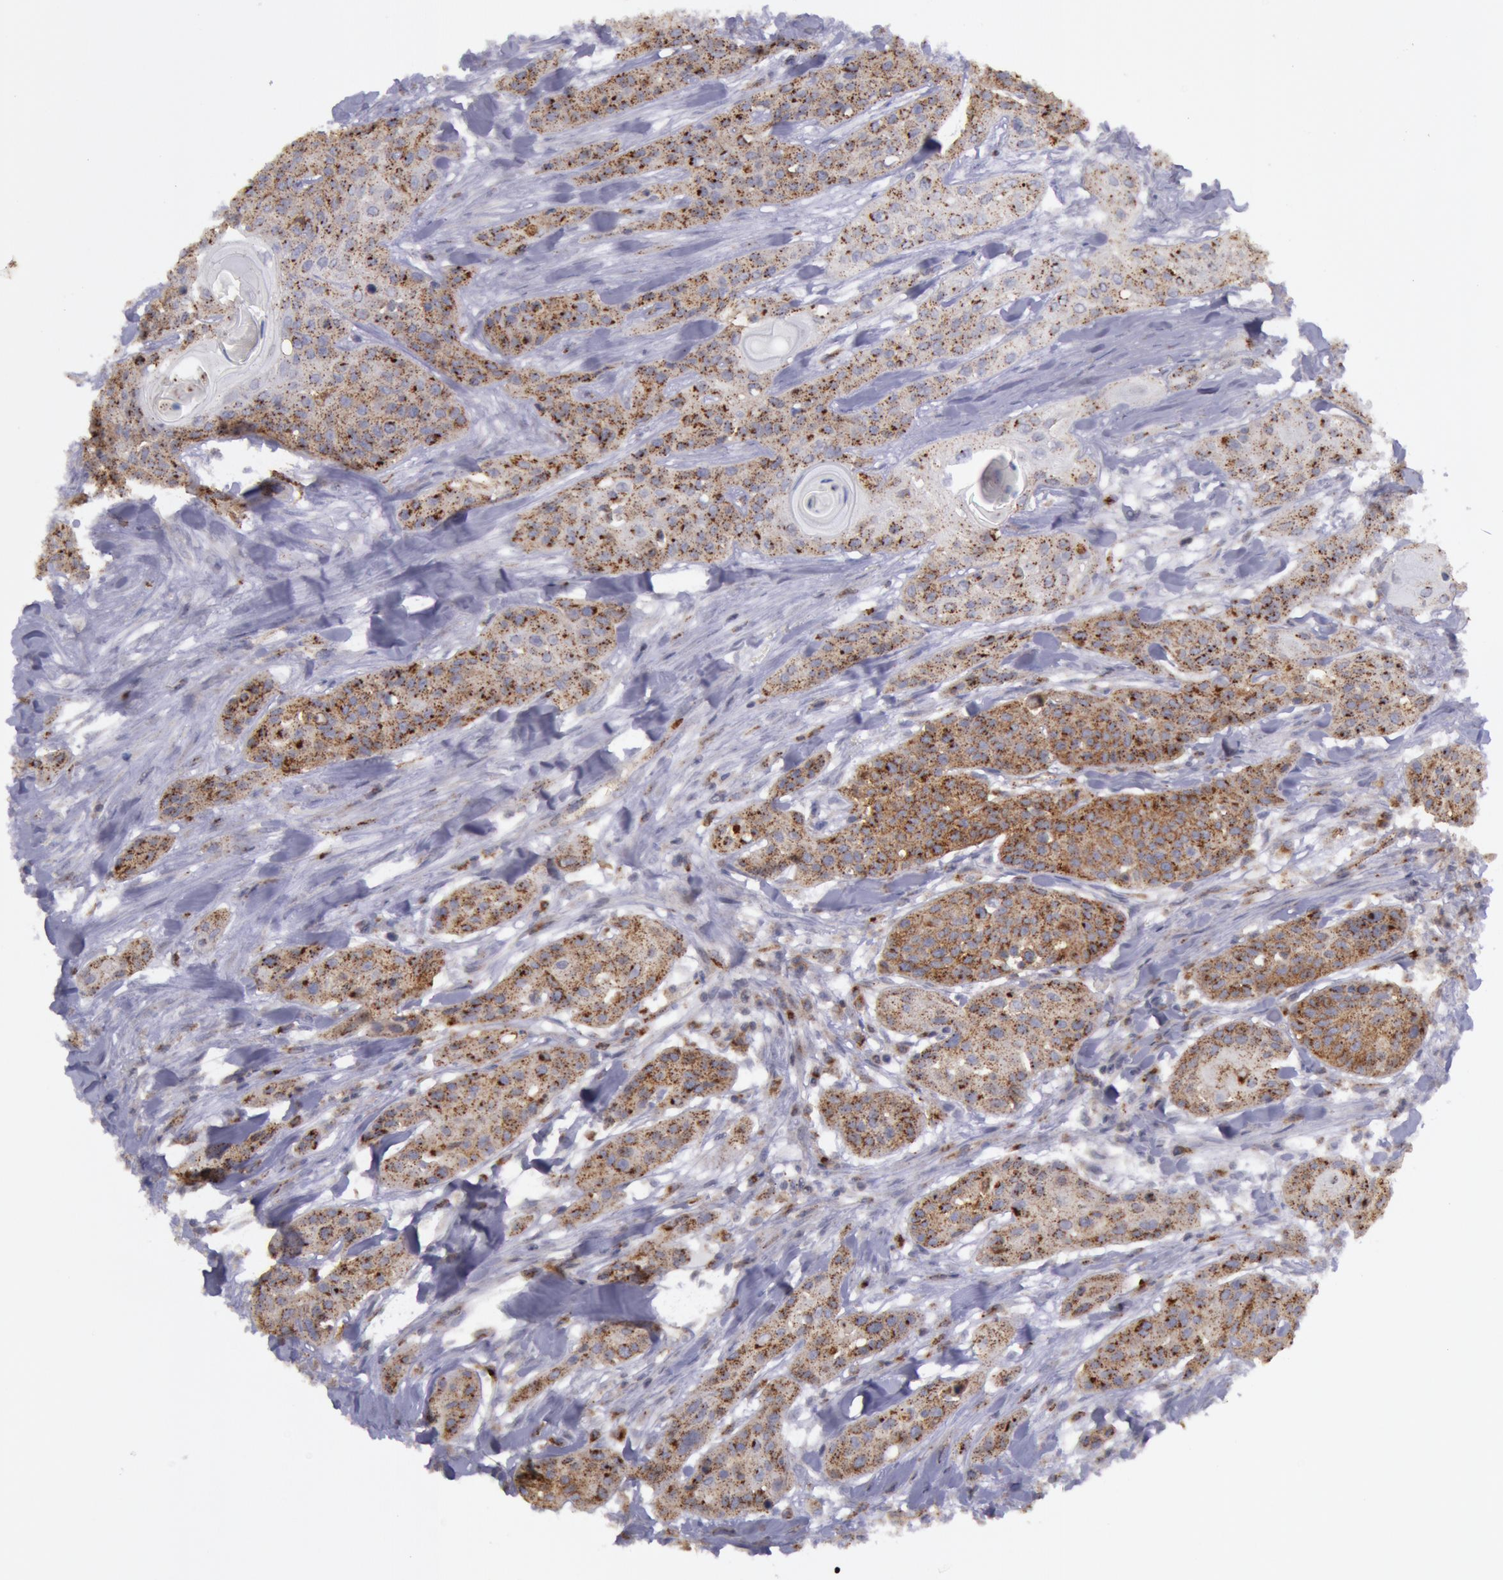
{"staining": {"intensity": "moderate", "quantity": ">75%", "location": "cytoplasmic/membranous"}, "tissue": "head and neck cancer", "cell_type": "Tumor cells", "image_type": "cancer", "snomed": [{"axis": "morphology", "description": "Squamous cell carcinoma, NOS"}, {"axis": "morphology", "description": "Squamous cell carcinoma, metastatic, NOS"}, {"axis": "topography", "description": "Lymph node"}, {"axis": "topography", "description": "Salivary gland"}, {"axis": "topography", "description": "Head-Neck"}], "caption": "Head and neck squamous cell carcinoma stained with immunohistochemistry (IHC) reveals moderate cytoplasmic/membranous positivity in about >75% of tumor cells. The staining was performed using DAB (3,3'-diaminobenzidine), with brown indicating positive protein expression. Nuclei are stained blue with hematoxylin.", "gene": "FLOT2", "patient": {"sex": "female", "age": 74}}